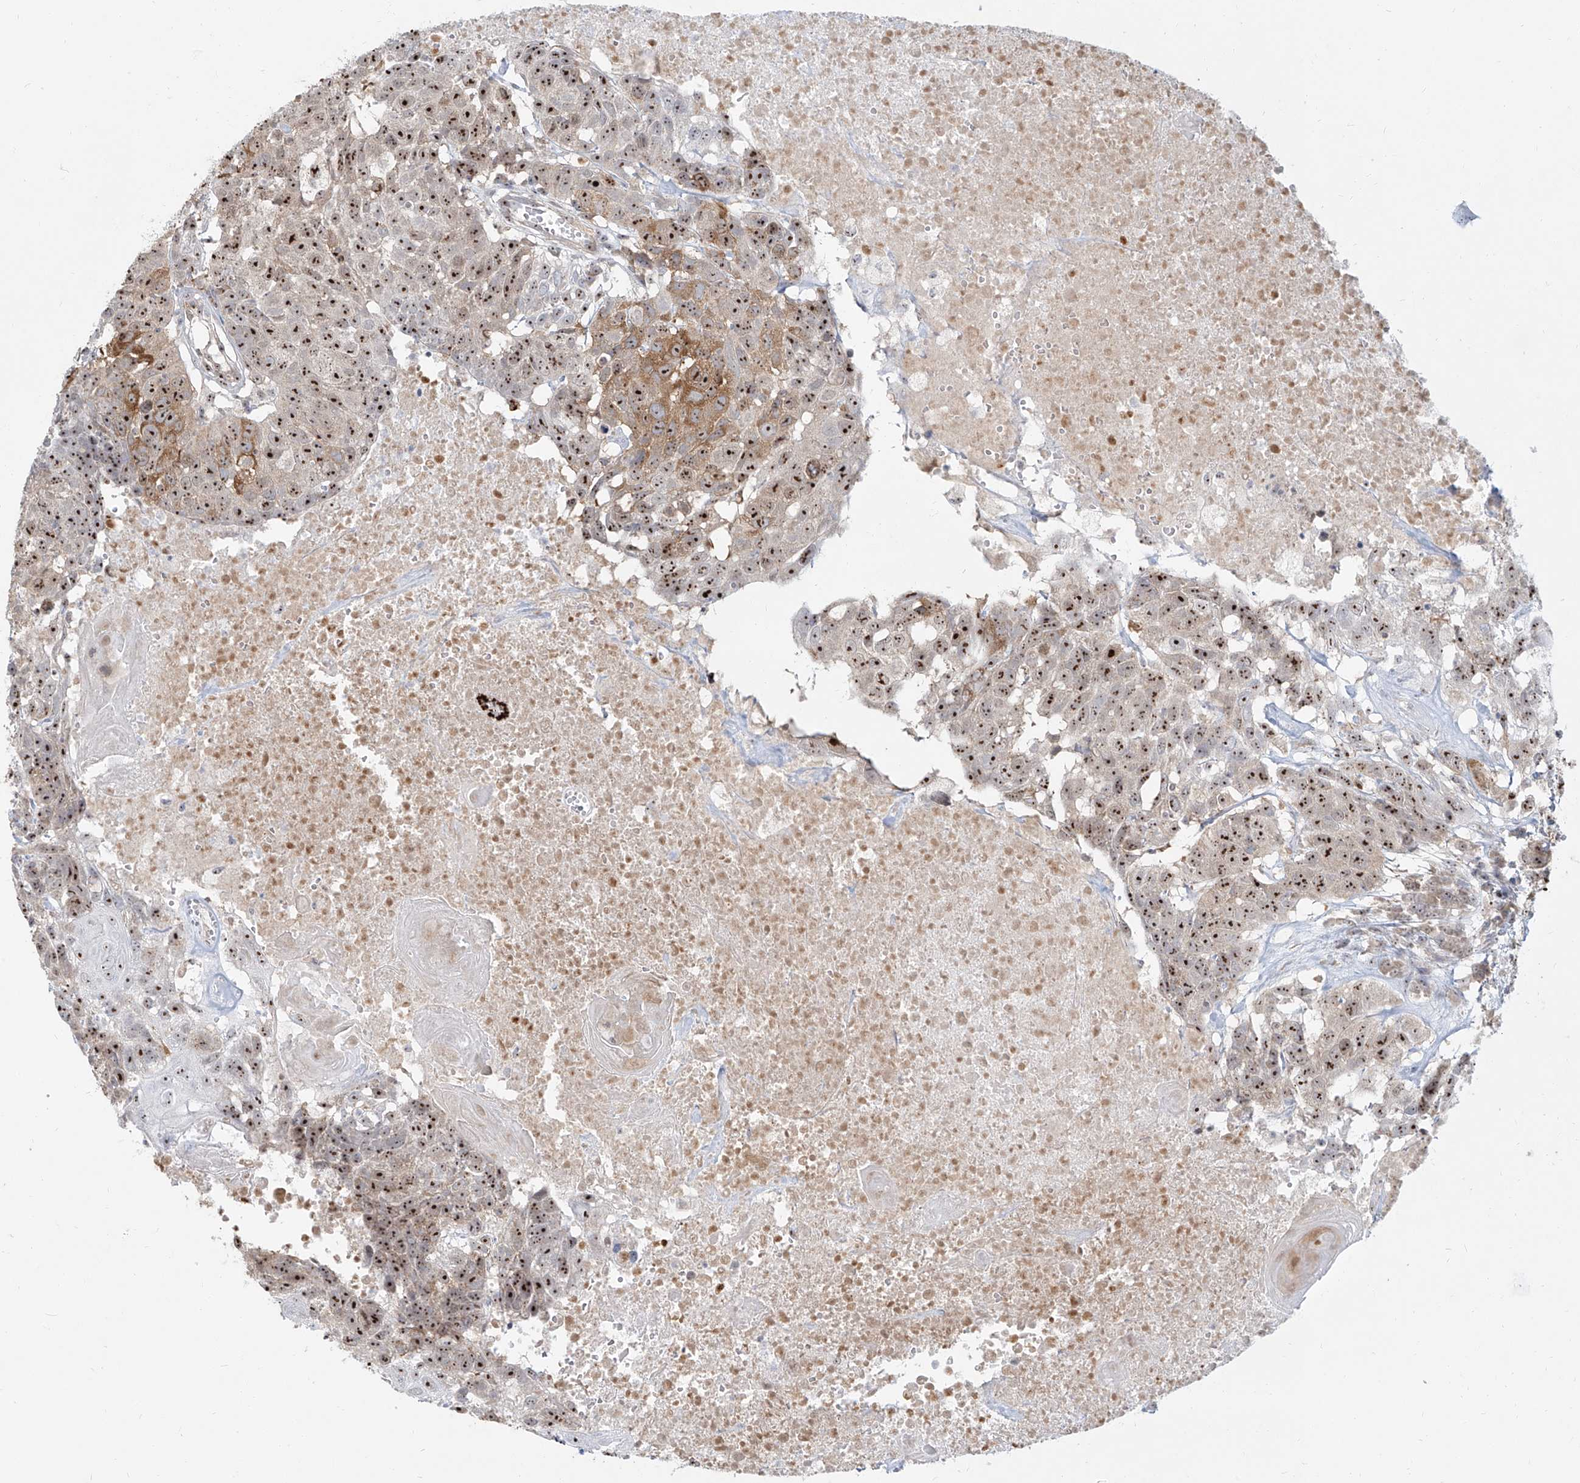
{"staining": {"intensity": "strong", "quantity": ">75%", "location": "cytoplasmic/membranous,nuclear"}, "tissue": "head and neck cancer", "cell_type": "Tumor cells", "image_type": "cancer", "snomed": [{"axis": "morphology", "description": "Squamous cell carcinoma, NOS"}, {"axis": "topography", "description": "Head-Neck"}], "caption": "Squamous cell carcinoma (head and neck) tissue displays strong cytoplasmic/membranous and nuclear expression in about >75% of tumor cells, visualized by immunohistochemistry. (brown staining indicates protein expression, while blue staining denotes nuclei).", "gene": "BYSL", "patient": {"sex": "male", "age": 66}}